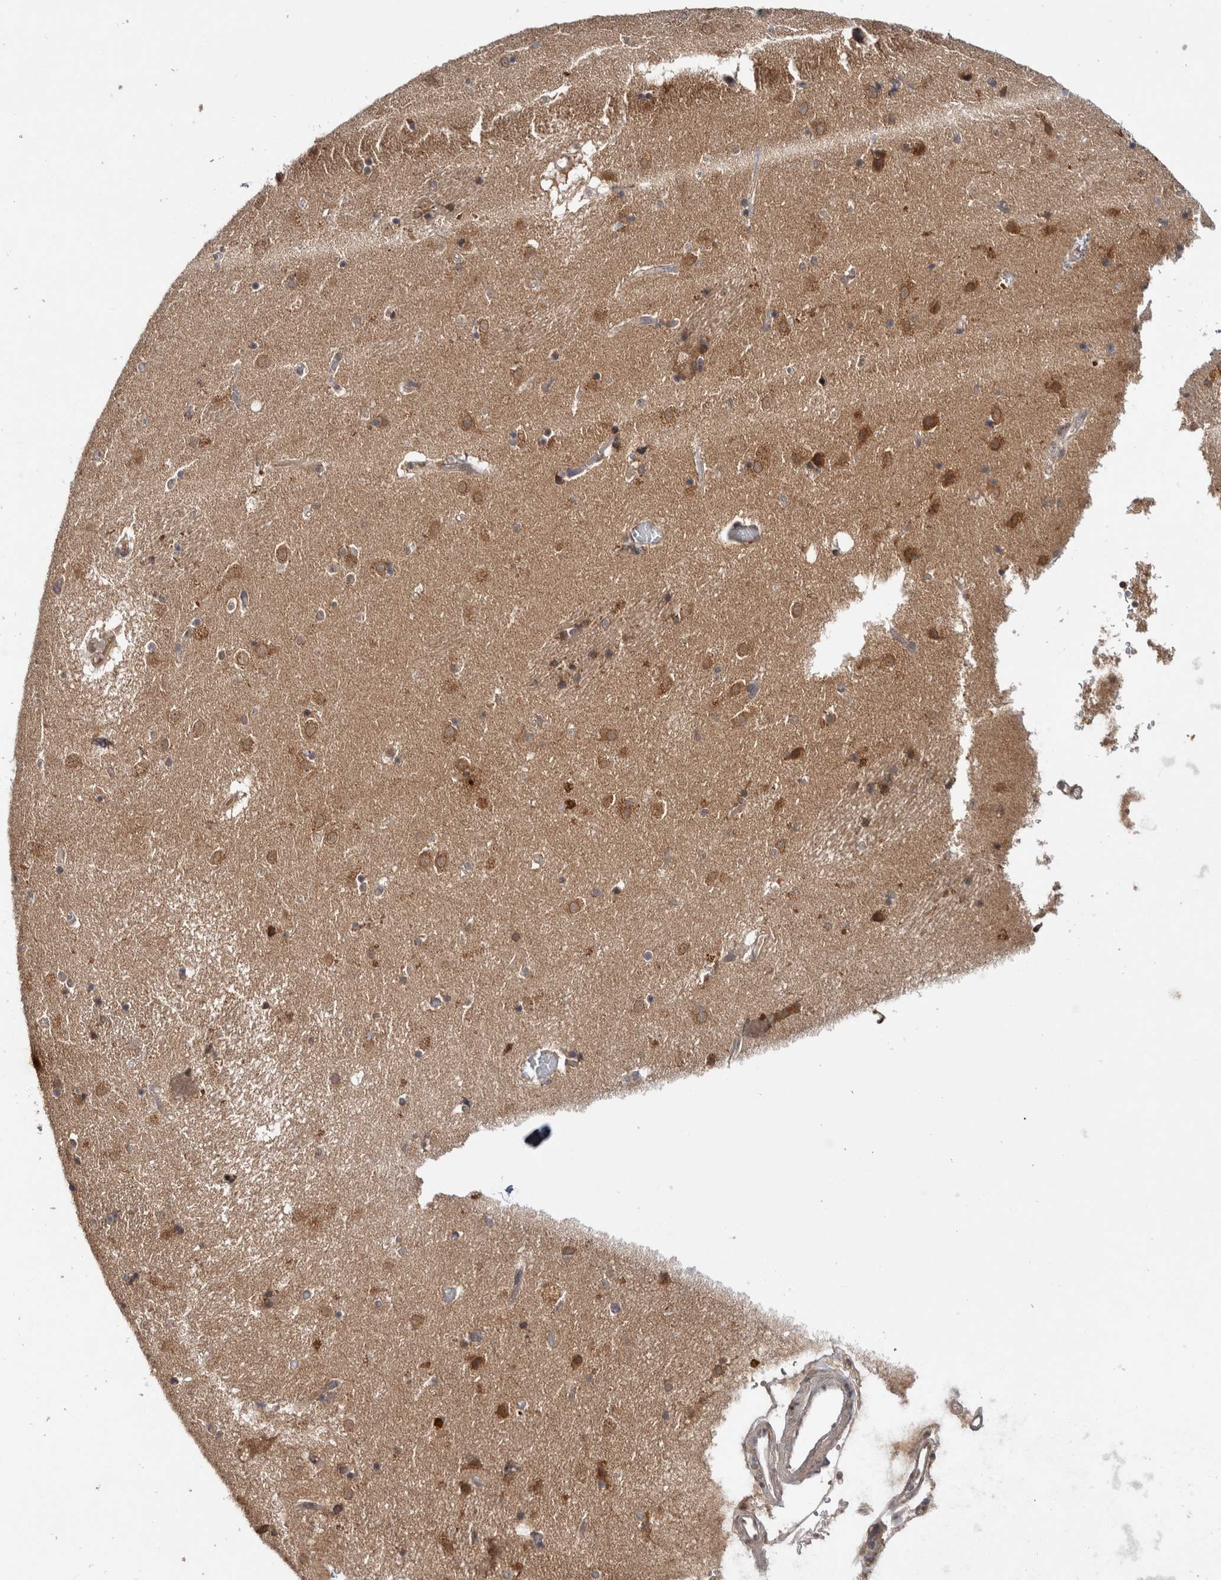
{"staining": {"intensity": "weak", "quantity": "25%-75%", "location": "cytoplasmic/membranous"}, "tissue": "caudate", "cell_type": "Glial cells", "image_type": "normal", "snomed": [{"axis": "morphology", "description": "Normal tissue, NOS"}, {"axis": "topography", "description": "Lateral ventricle wall"}], "caption": "The immunohistochemical stain labels weak cytoplasmic/membranous positivity in glial cells of normal caudate. The protein of interest is stained brown, and the nuclei are stained in blue (DAB (3,3'-diaminobenzidine) IHC with brightfield microscopy, high magnification).", "gene": "HMOX2", "patient": {"sex": "male", "age": 70}}